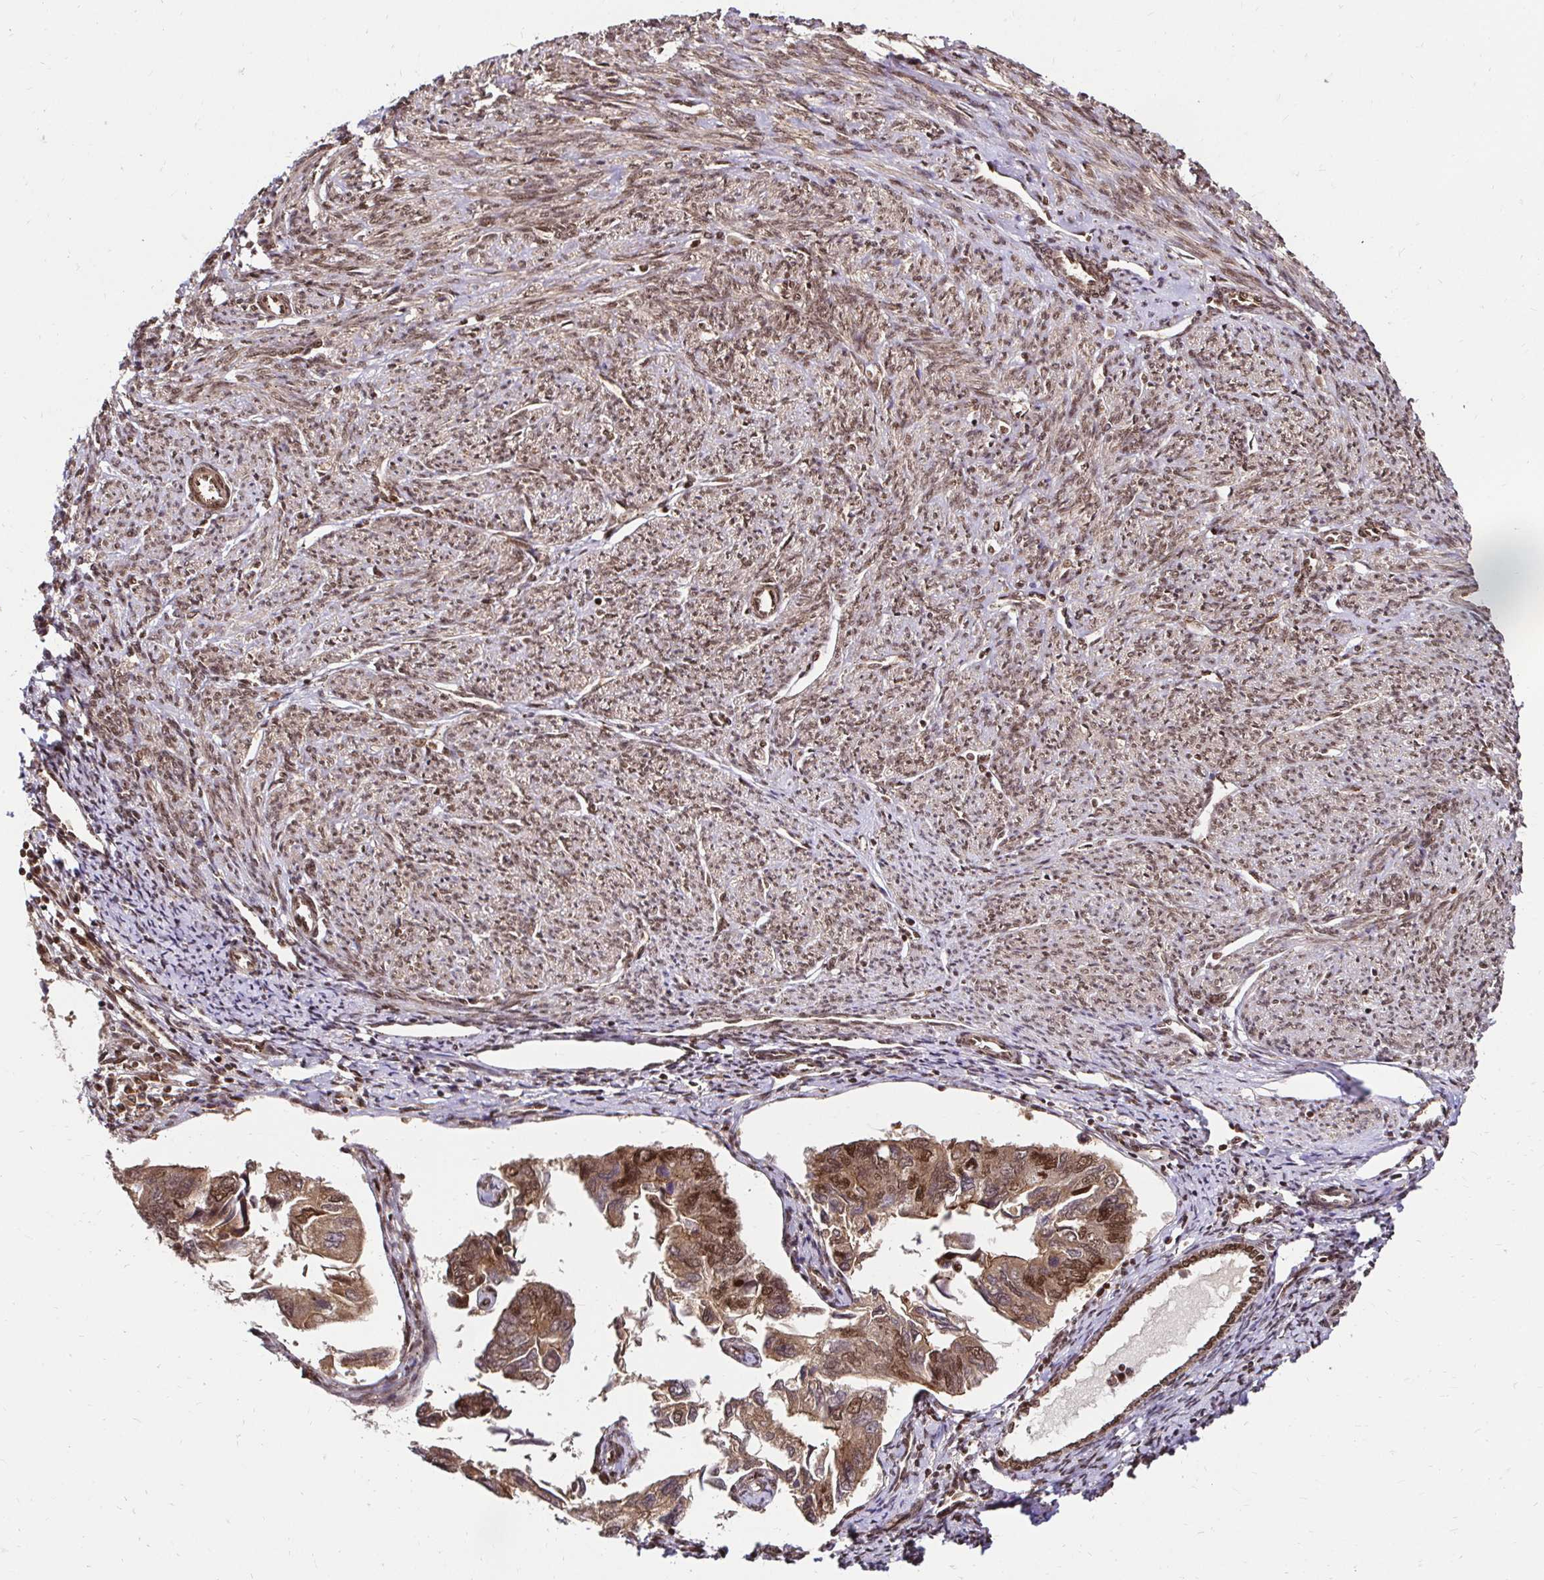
{"staining": {"intensity": "moderate", "quantity": ">75%", "location": "cytoplasmic/membranous,nuclear"}, "tissue": "endometrial cancer", "cell_type": "Tumor cells", "image_type": "cancer", "snomed": [{"axis": "morphology", "description": "Carcinoma, NOS"}, {"axis": "topography", "description": "Uterus"}], "caption": "Moderate cytoplasmic/membranous and nuclear protein positivity is identified in approximately >75% of tumor cells in endometrial cancer (carcinoma). Using DAB (brown) and hematoxylin (blue) stains, captured at high magnification using brightfield microscopy.", "gene": "GLYR1", "patient": {"sex": "female", "age": 76}}